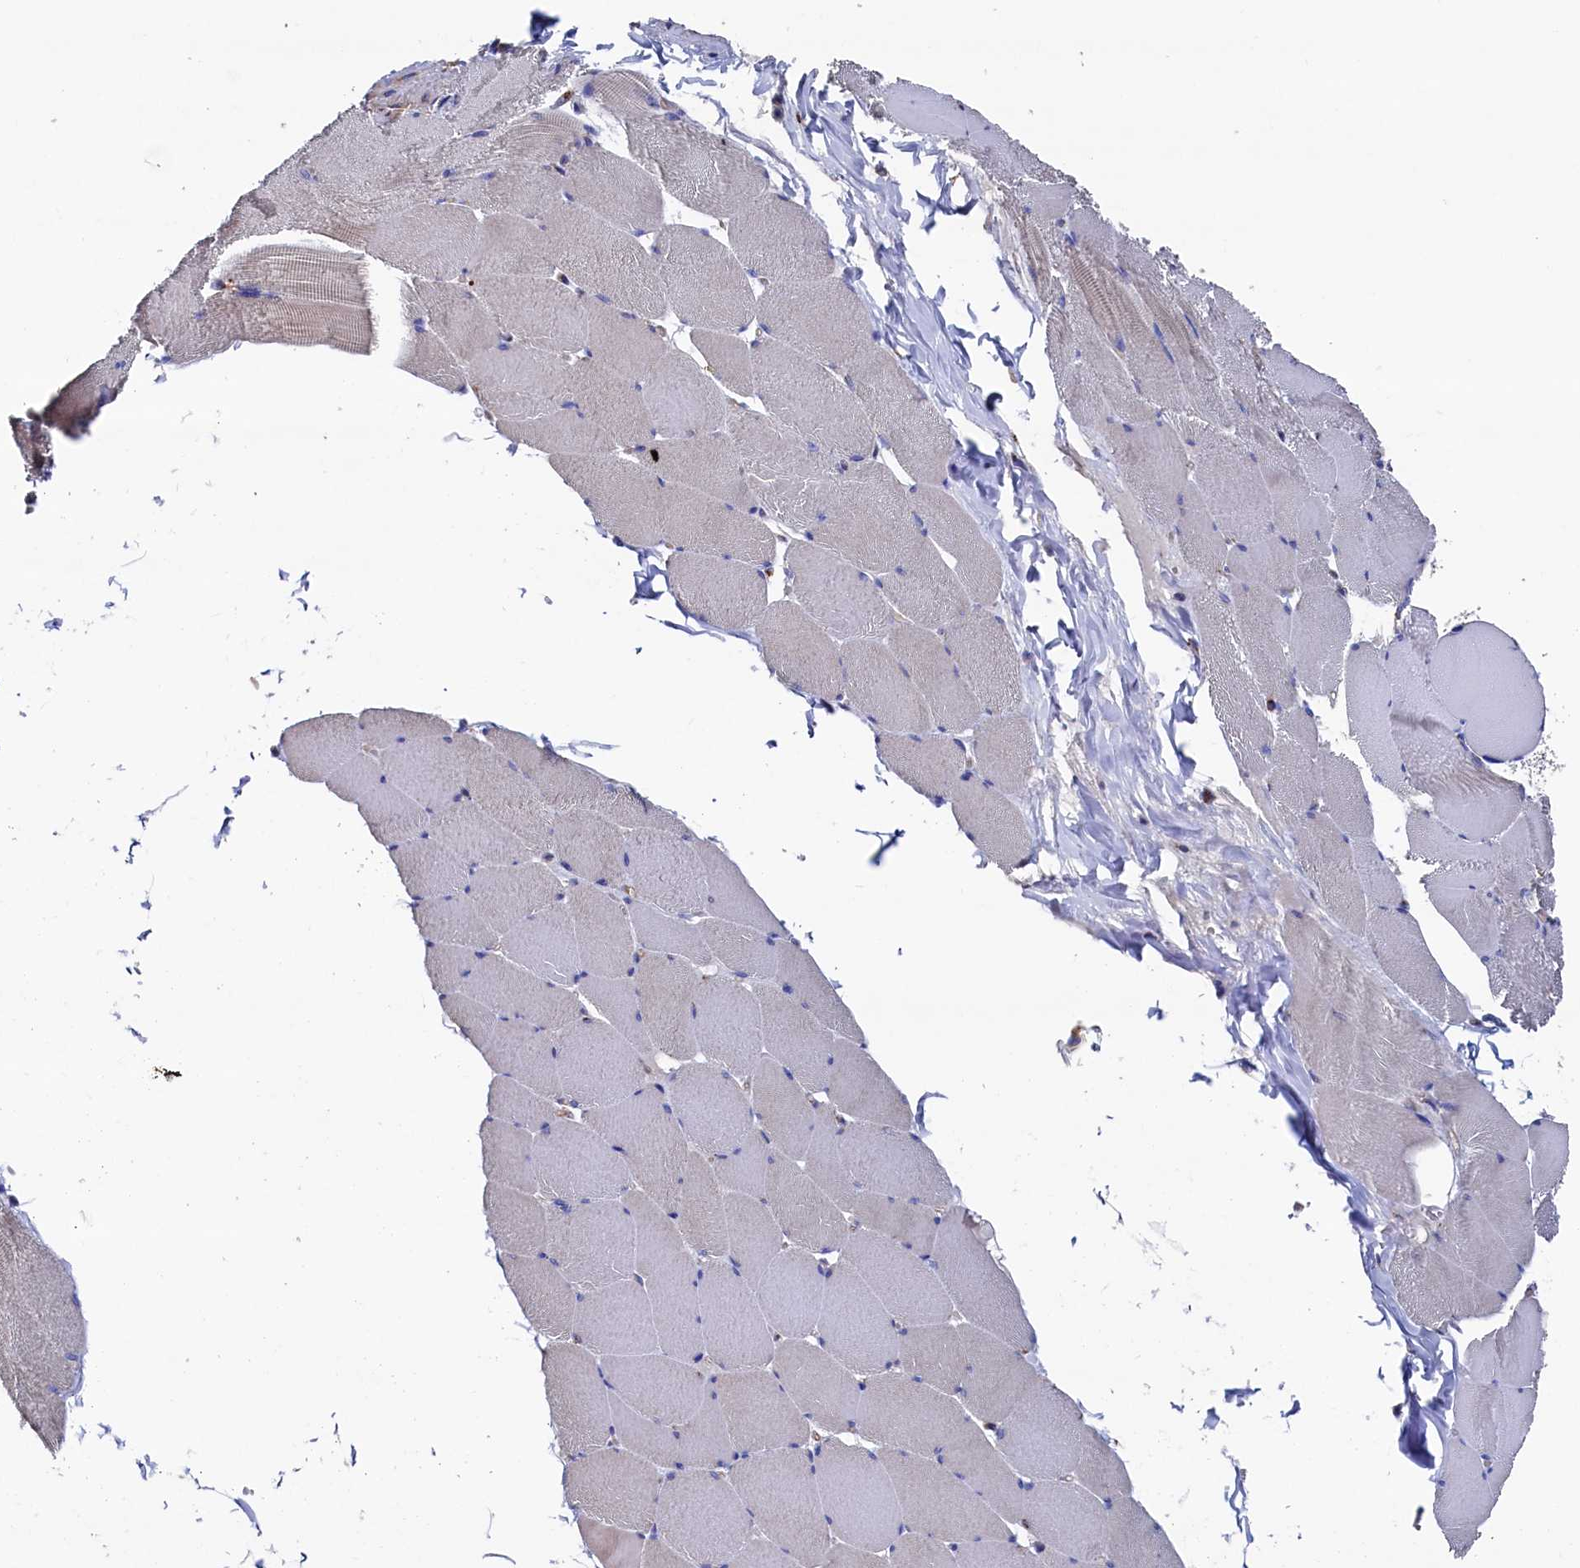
{"staining": {"intensity": "negative", "quantity": "none", "location": "none"}, "tissue": "skeletal muscle", "cell_type": "Myocytes", "image_type": "normal", "snomed": [{"axis": "morphology", "description": "Normal tissue, NOS"}, {"axis": "topography", "description": "Skeletal muscle"}], "caption": "IHC histopathology image of unremarkable skeletal muscle stained for a protein (brown), which reveals no expression in myocytes. Brightfield microscopy of immunohistochemistry stained with DAB (brown) and hematoxylin (blue), captured at high magnification.", "gene": "PRRC1", "patient": {"sex": "male", "age": 62}}